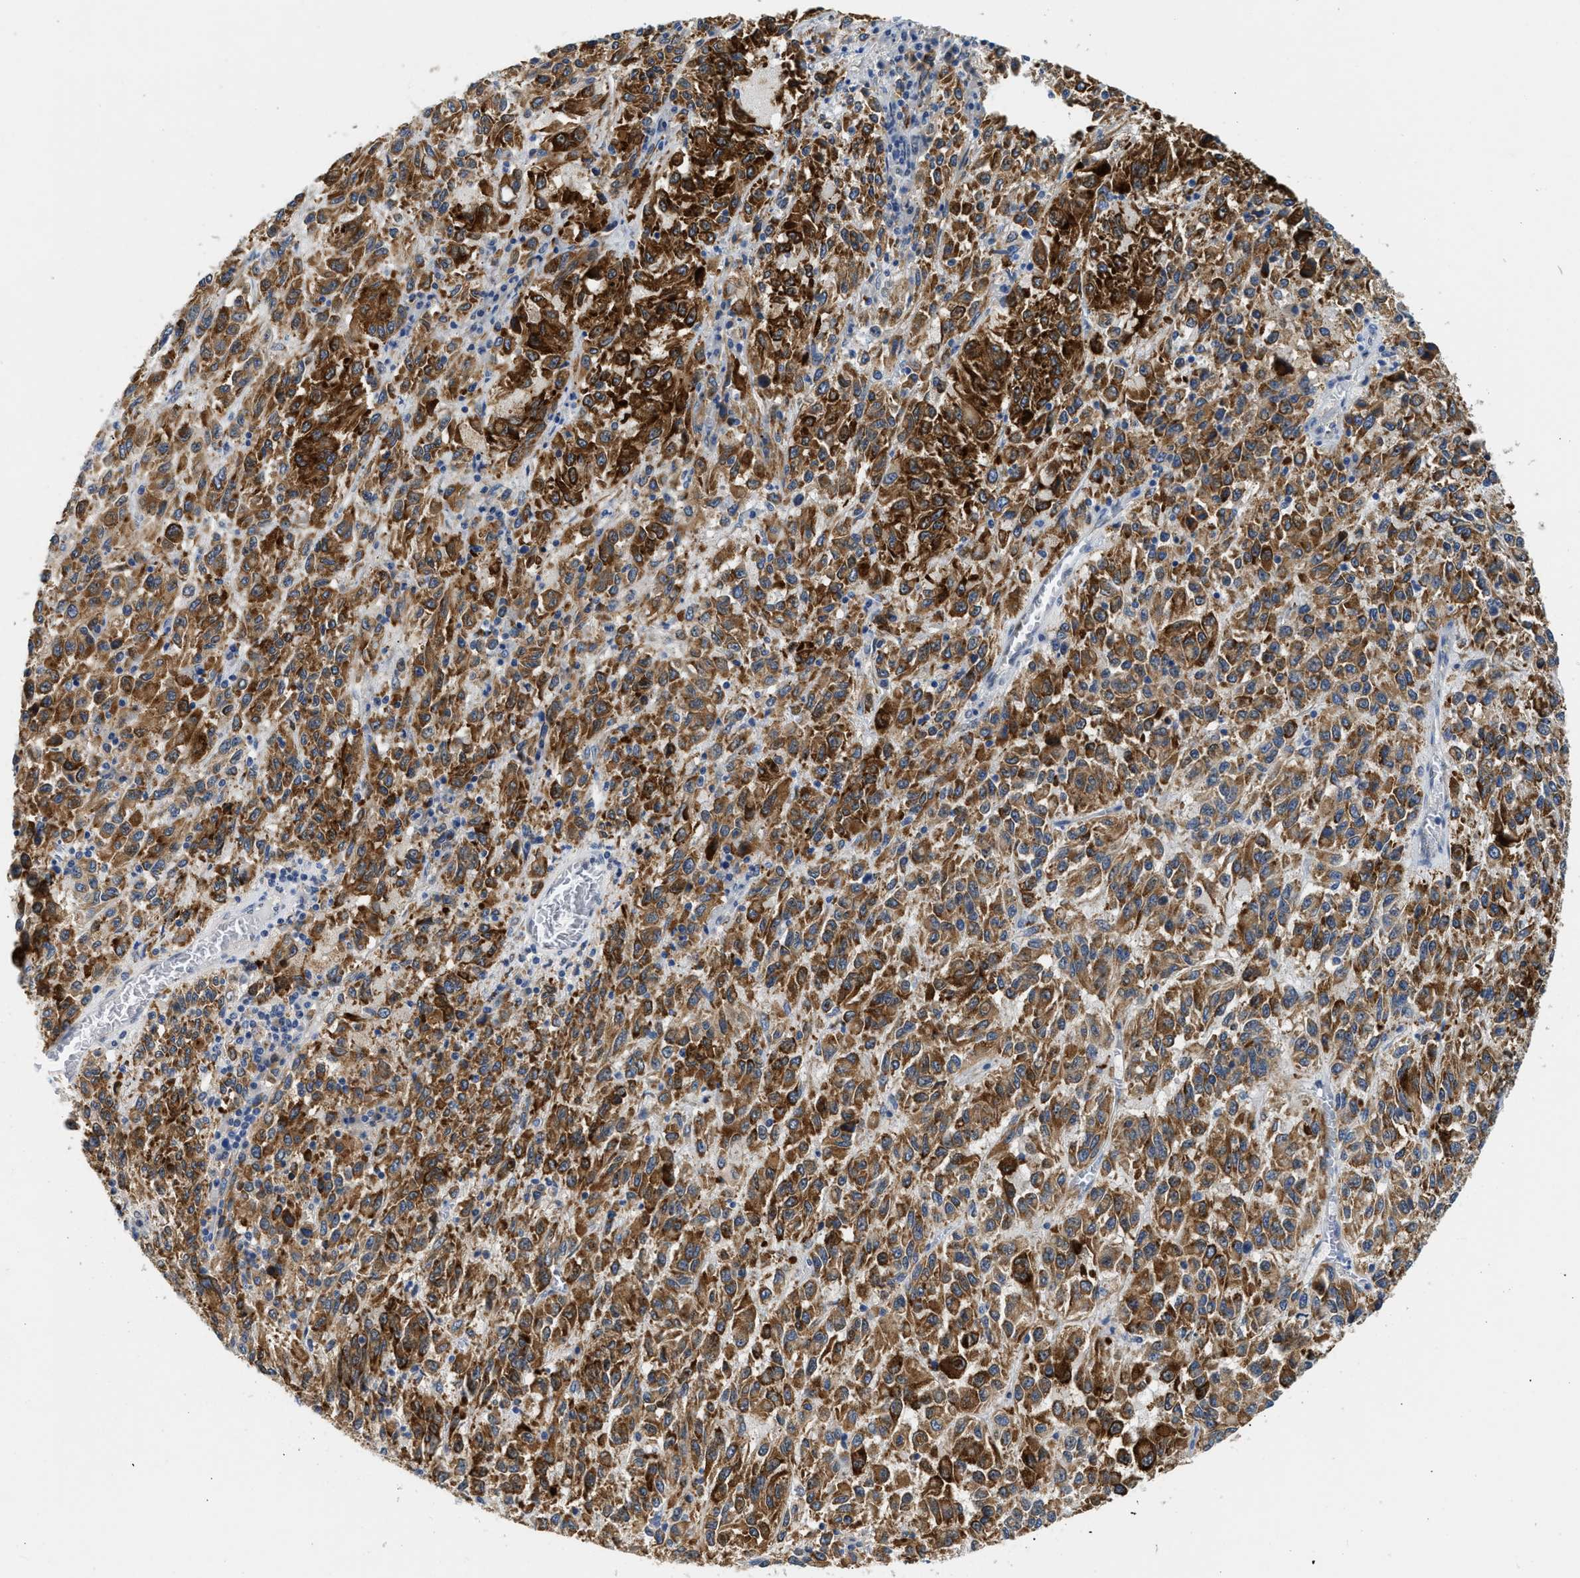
{"staining": {"intensity": "strong", "quantity": ">75%", "location": "cytoplasmic/membranous"}, "tissue": "melanoma", "cell_type": "Tumor cells", "image_type": "cancer", "snomed": [{"axis": "morphology", "description": "Malignant melanoma, Metastatic site"}, {"axis": "topography", "description": "Lung"}], "caption": "Tumor cells show strong cytoplasmic/membranous positivity in approximately >75% of cells in malignant melanoma (metastatic site). Nuclei are stained in blue.", "gene": "PPM1L", "patient": {"sex": "male", "age": 64}}